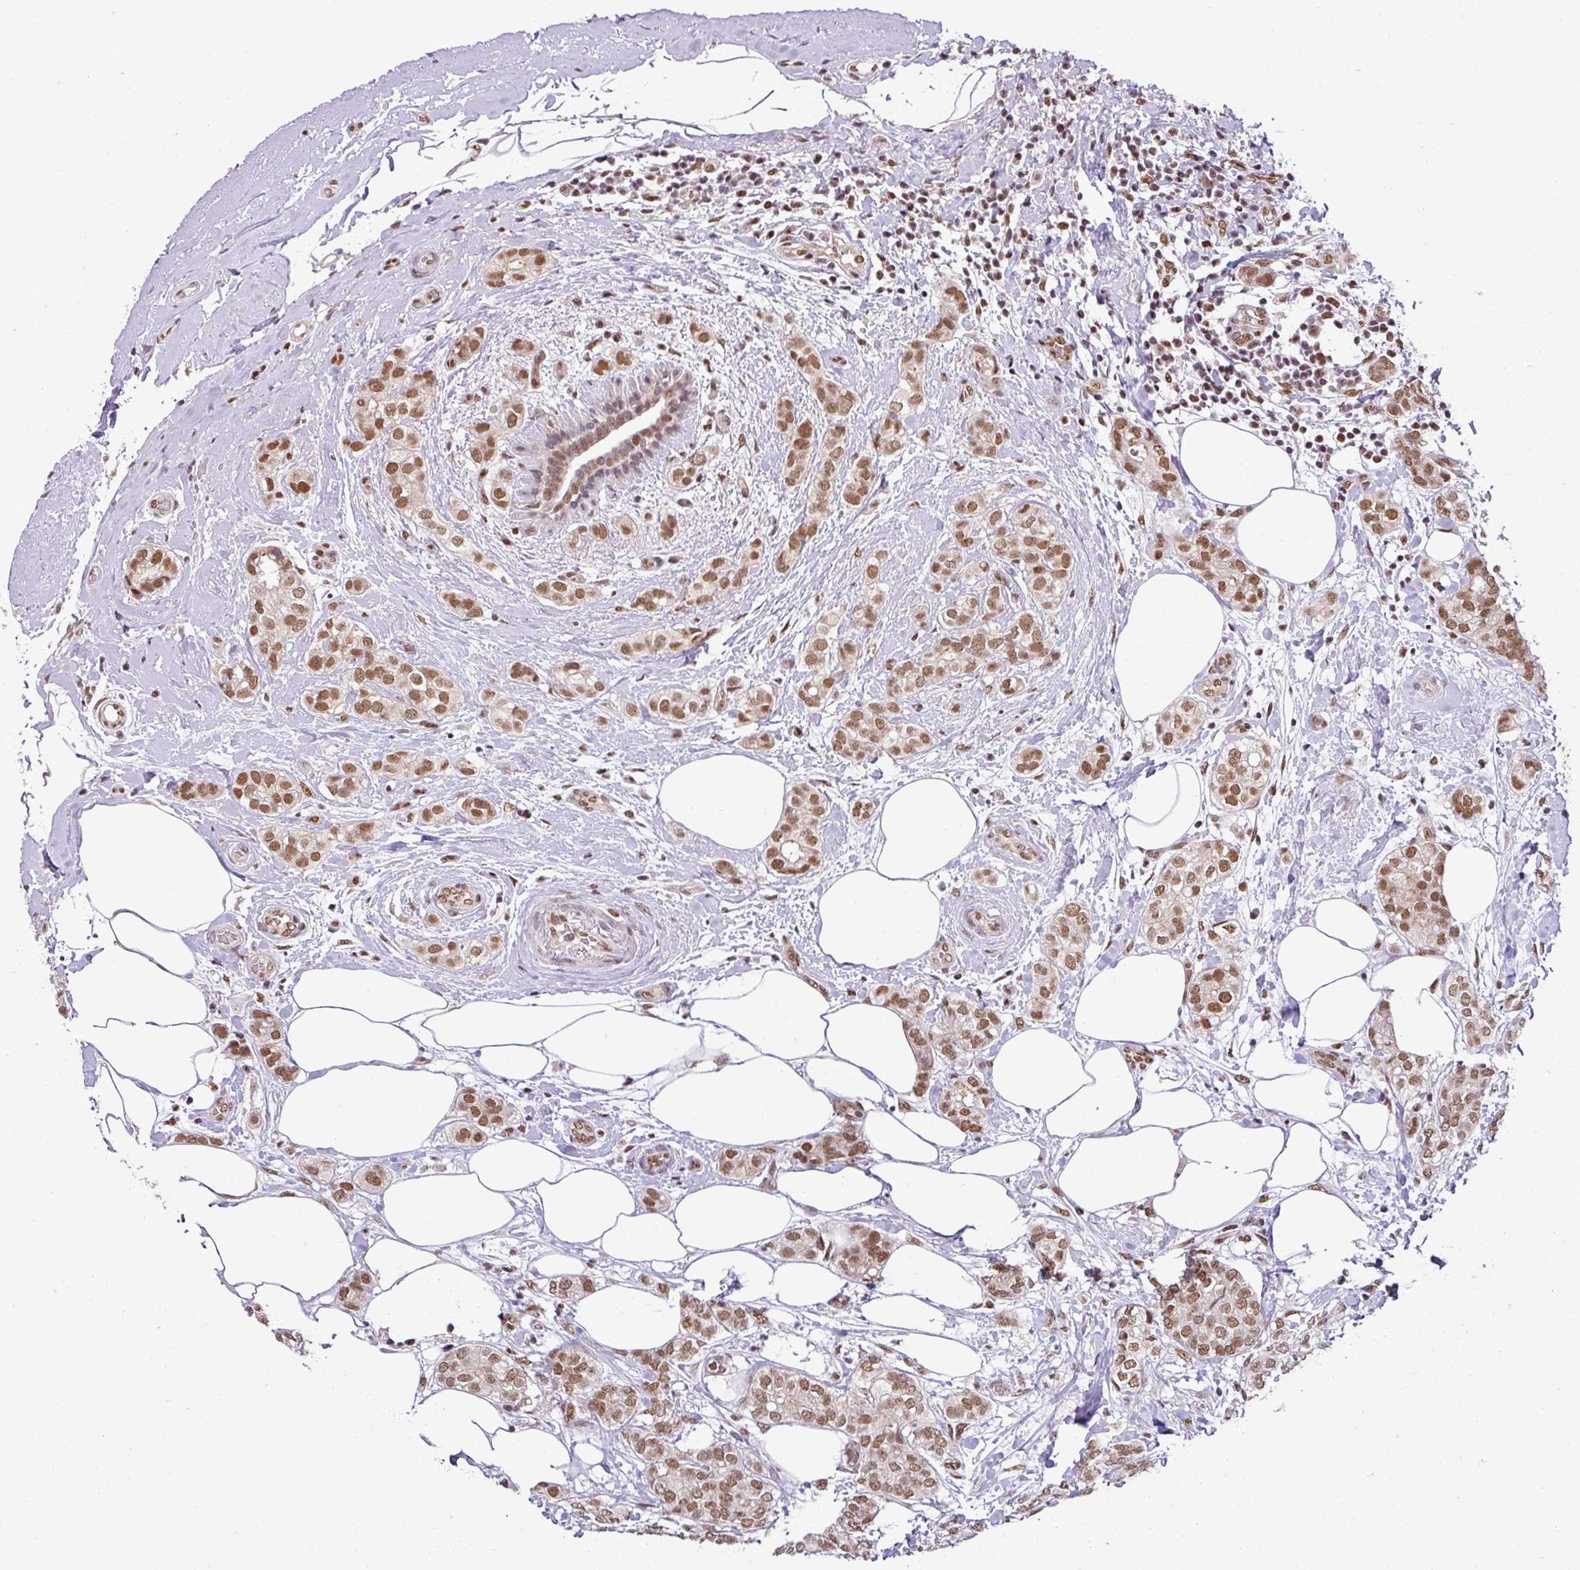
{"staining": {"intensity": "moderate", "quantity": ">75%", "location": "nuclear"}, "tissue": "breast cancer", "cell_type": "Tumor cells", "image_type": "cancer", "snomed": [{"axis": "morphology", "description": "Duct carcinoma"}, {"axis": "topography", "description": "Breast"}], "caption": "Approximately >75% of tumor cells in human breast cancer (intraductal carcinoma) display moderate nuclear protein positivity as visualized by brown immunohistochemical staining.", "gene": "PGAP4", "patient": {"sex": "female", "age": 73}}